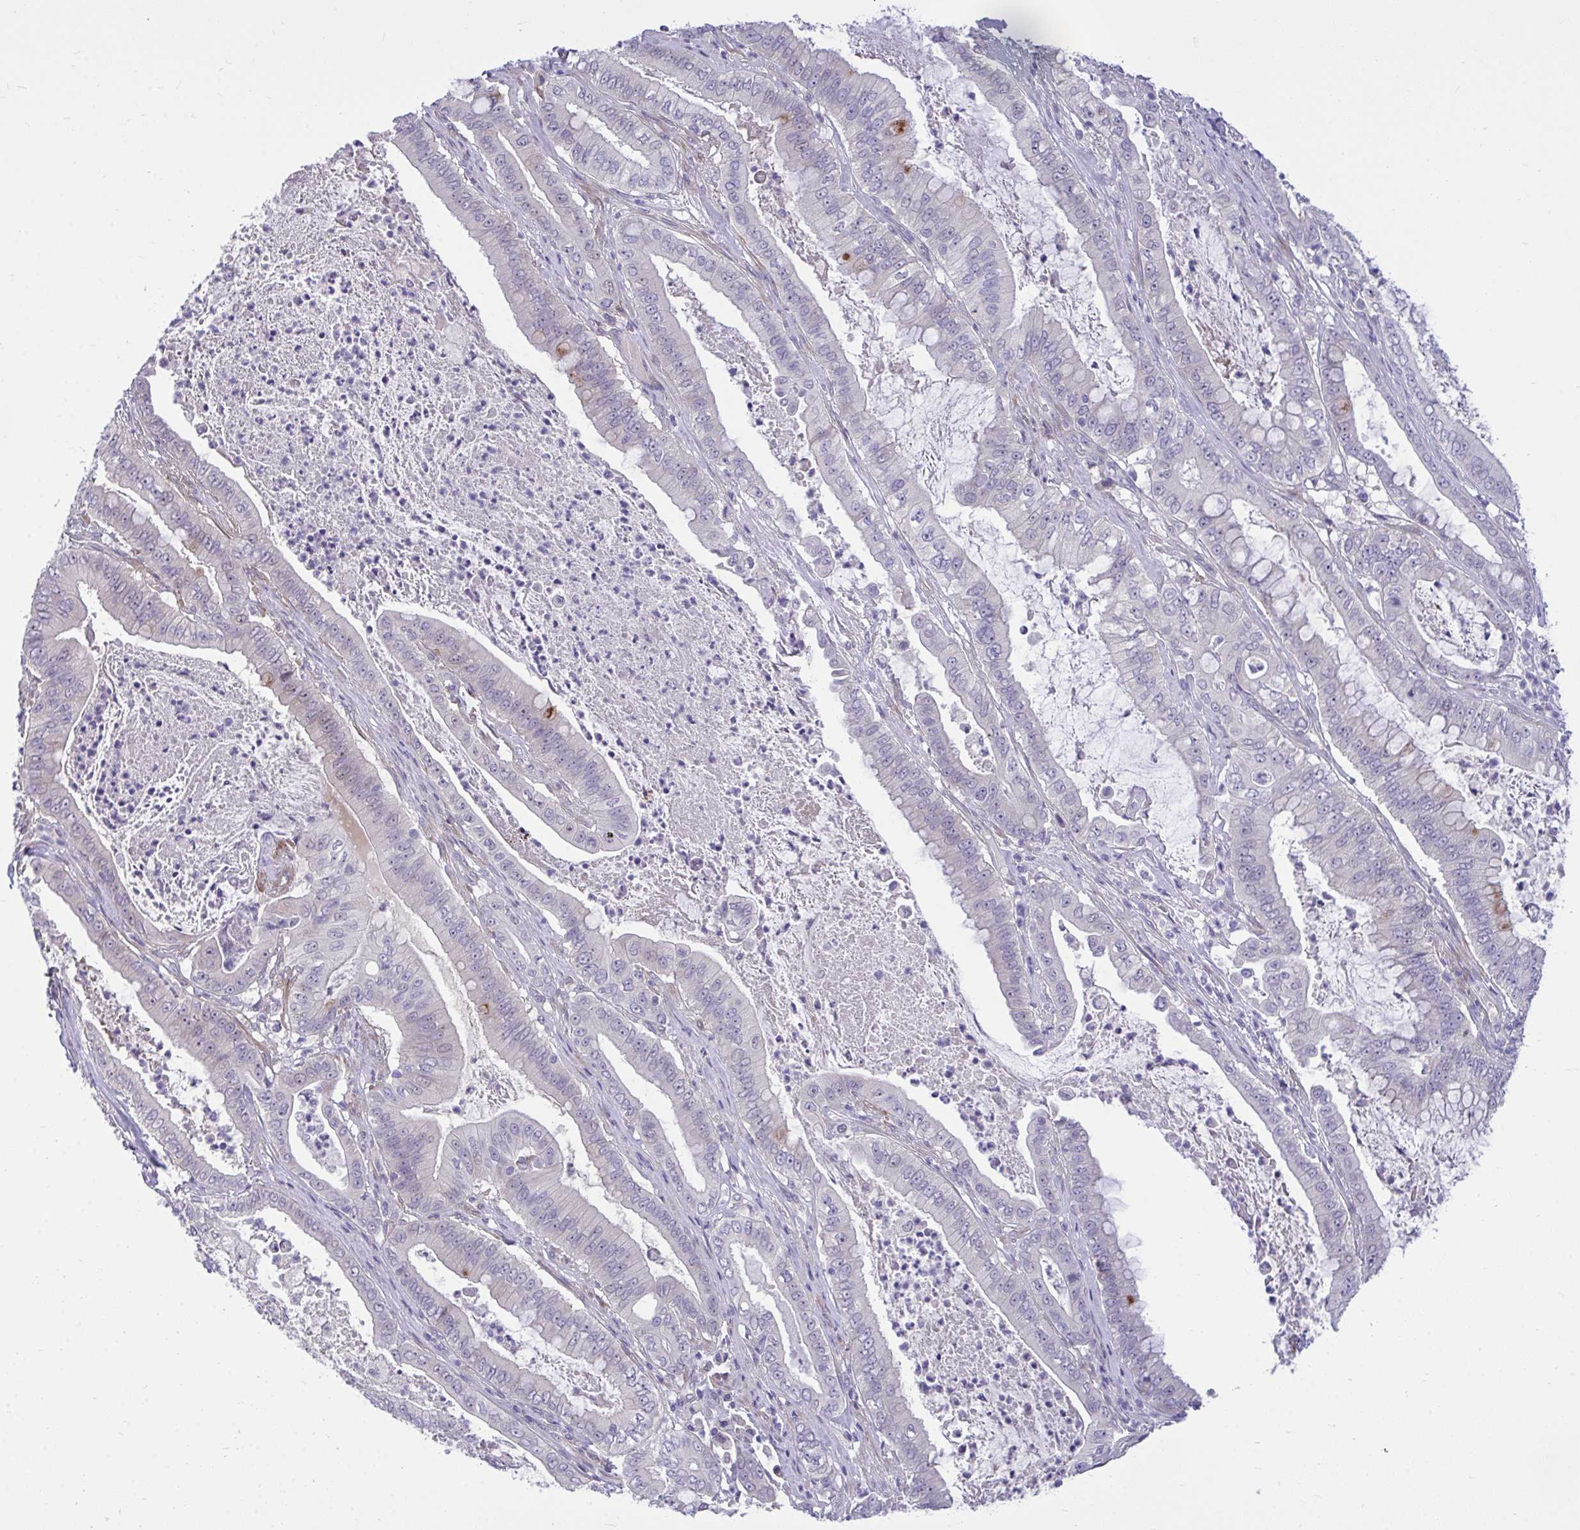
{"staining": {"intensity": "negative", "quantity": "none", "location": "none"}, "tissue": "pancreatic cancer", "cell_type": "Tumor cells", "image_type": "cancer", "snomed": [{"axis": "morphology", "description": "Adenocarcinoma, NOS"}, {"axis": "topography", "description": "Pancreas"}], "caption": "This is an IHC image of human adenocarcinoma (pancreatic). There is no positivity in tumor cells.", "gene": "HMBOX1", "patient": {"sex": "male", "age": 71}}